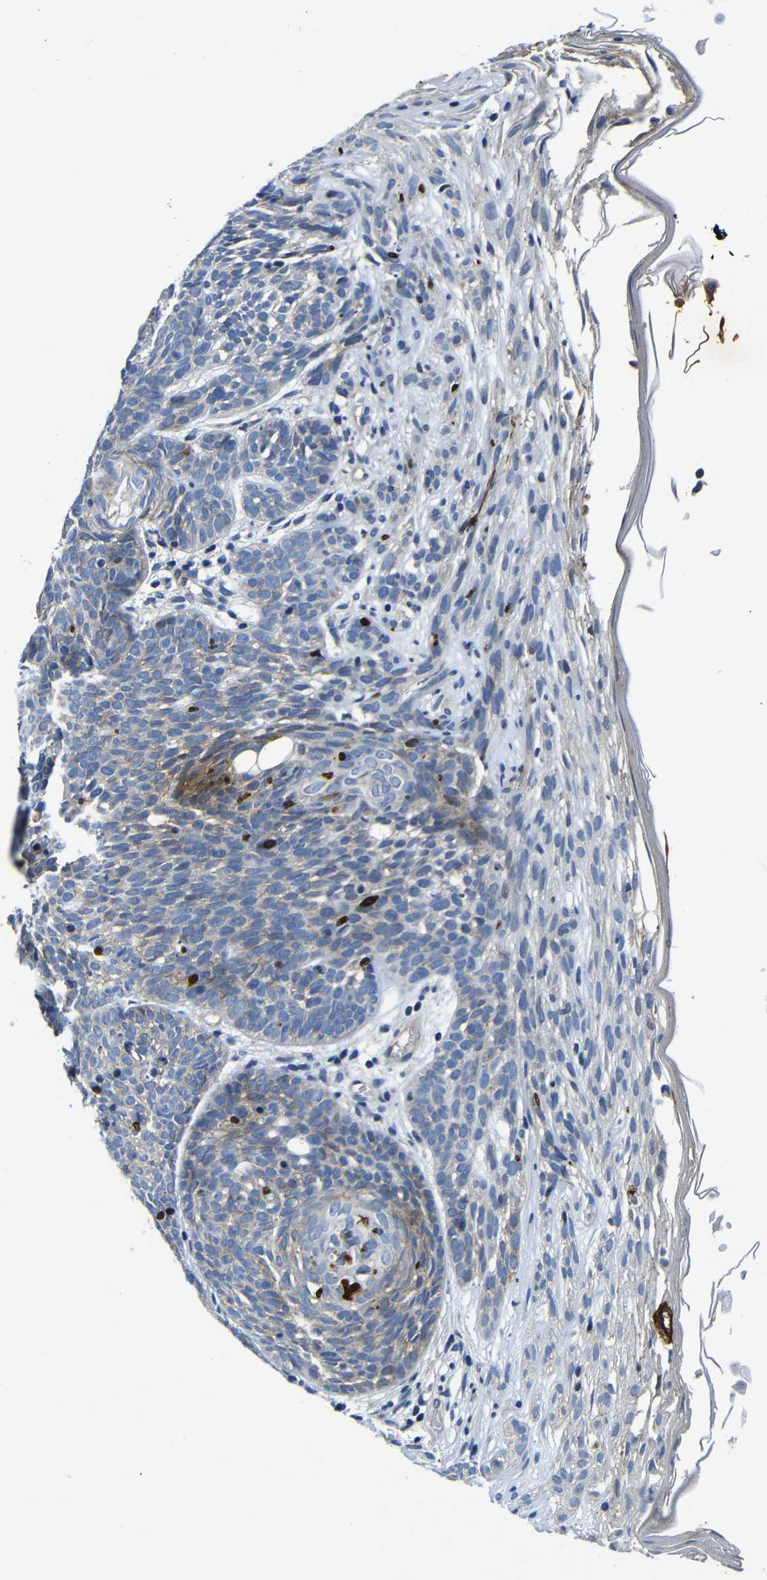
{"staining": {"intensity": "moderate", "quantity": "<25%", "location": "cytoplasmic/membranous"}, "tissue": "skin cancer", "cell_type": "Tumor cells", "image_type": "cancer", "snomed": [{"axis": "morphology", "description": "Basal cell carcinoma"}, {"axis": "topography", "description": "Skin"}], "caption": "Immunohistochemistry (IHC) (DAB (3,3'-diaminobenzidine)) staining of skin cancer (basal cell carcinoma) exhibits moderate cytoplasmic/membranous protein positivity in approximately <25% of tumor cells.", "gene": "AFDN", "patient": {"sex": "female", "age": 70}}